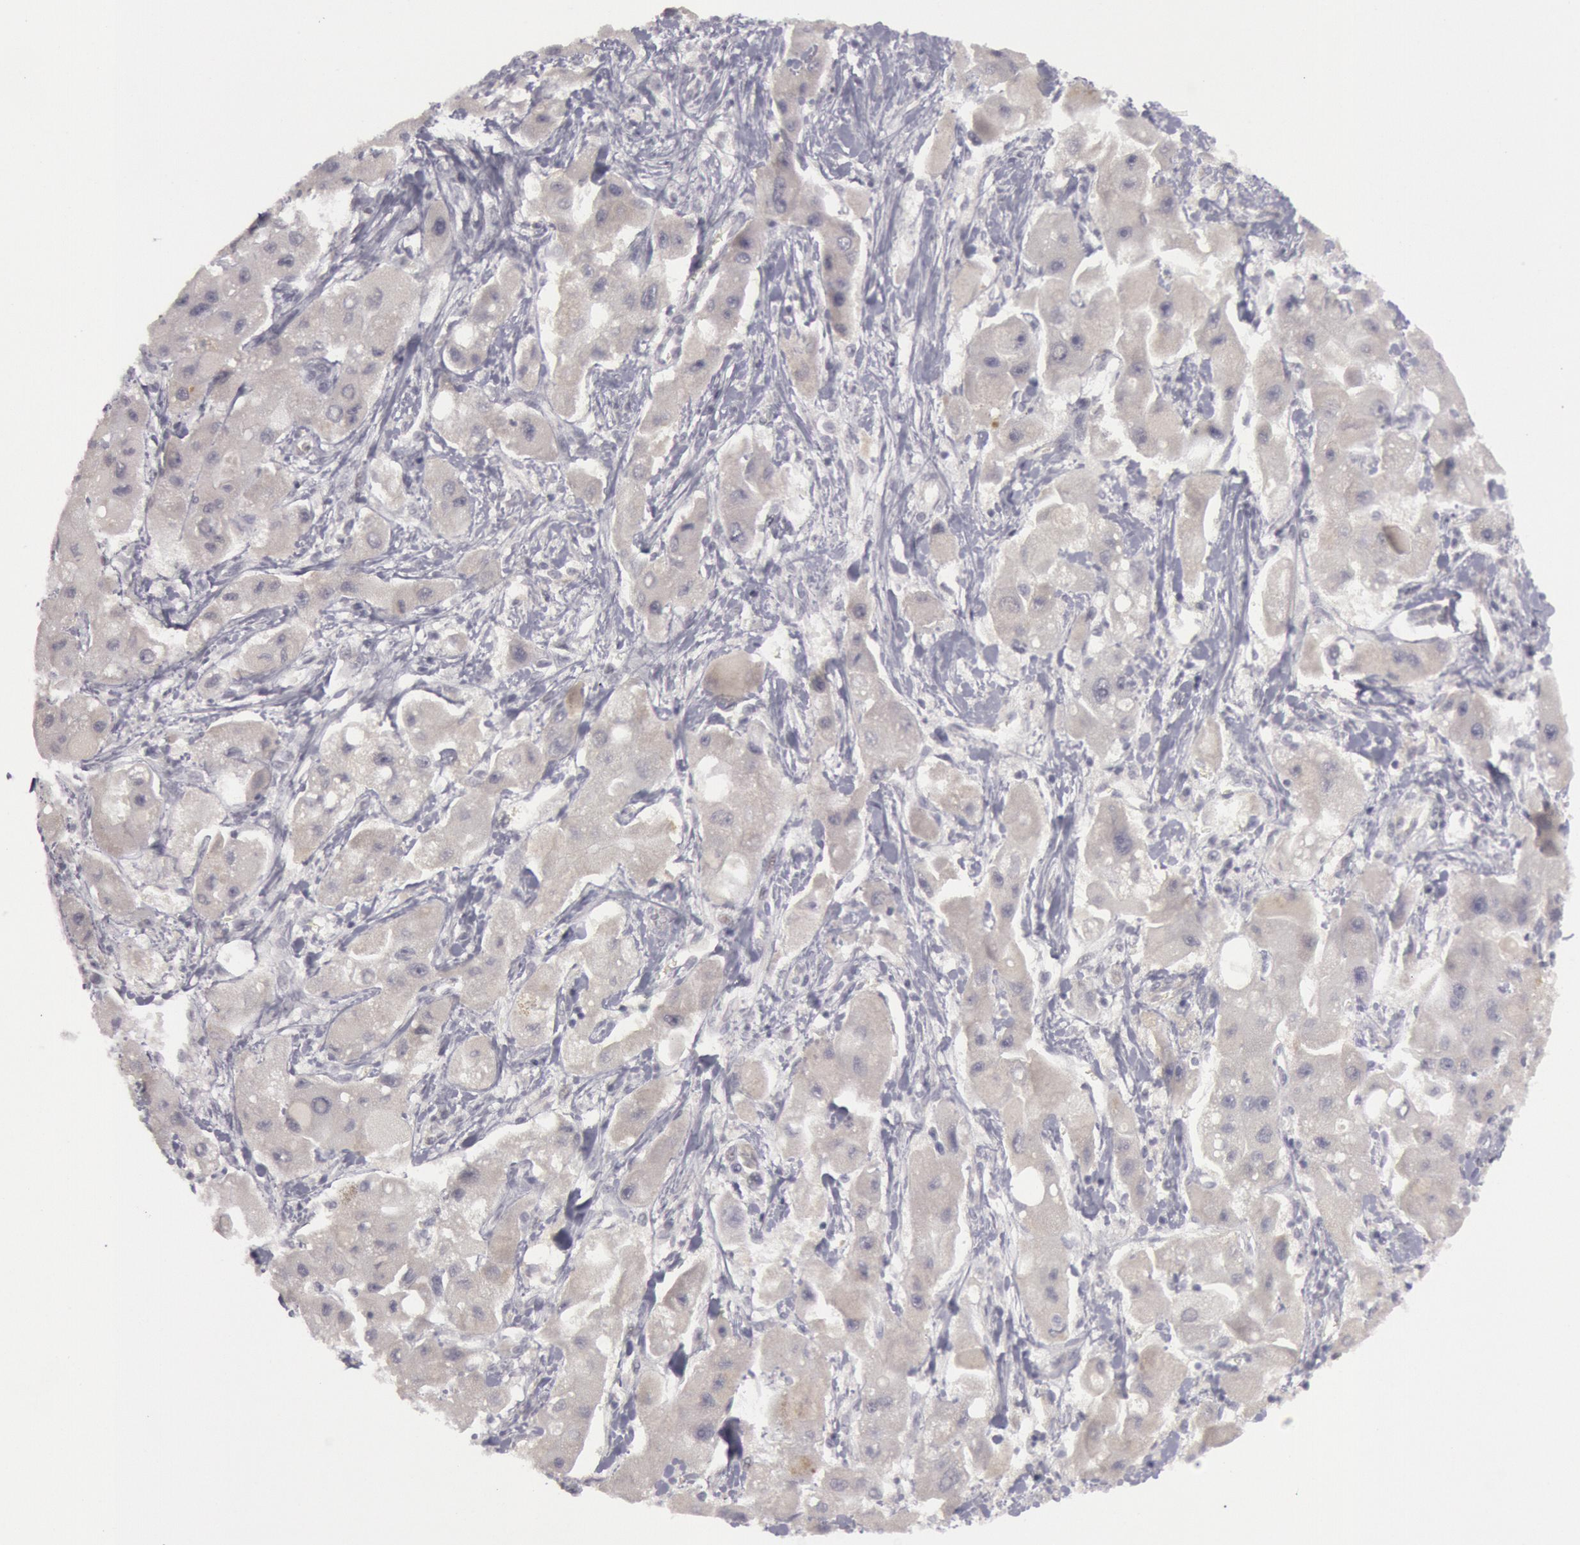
{"staining": {"intensity": "negative", "quantity": "none", "location": "none"}, "tissue": "liver cancer", "cell_type": "Tumor cells", "image_type": "cancer", "snomed": [{"axis": "morphology", "description": "Carcinoma, Hepatocellular, NOS"}, {"axis": "topography", "description": "Liver"}], "caption": "DAB (3,3'-diaminobenzidine) immunohistochemical staining of liver hepatocellular carcinoma reveals no significant staining in tumor cells.", "gene": "JOSD1", "patient": {"sex": "male", "age": 24}}